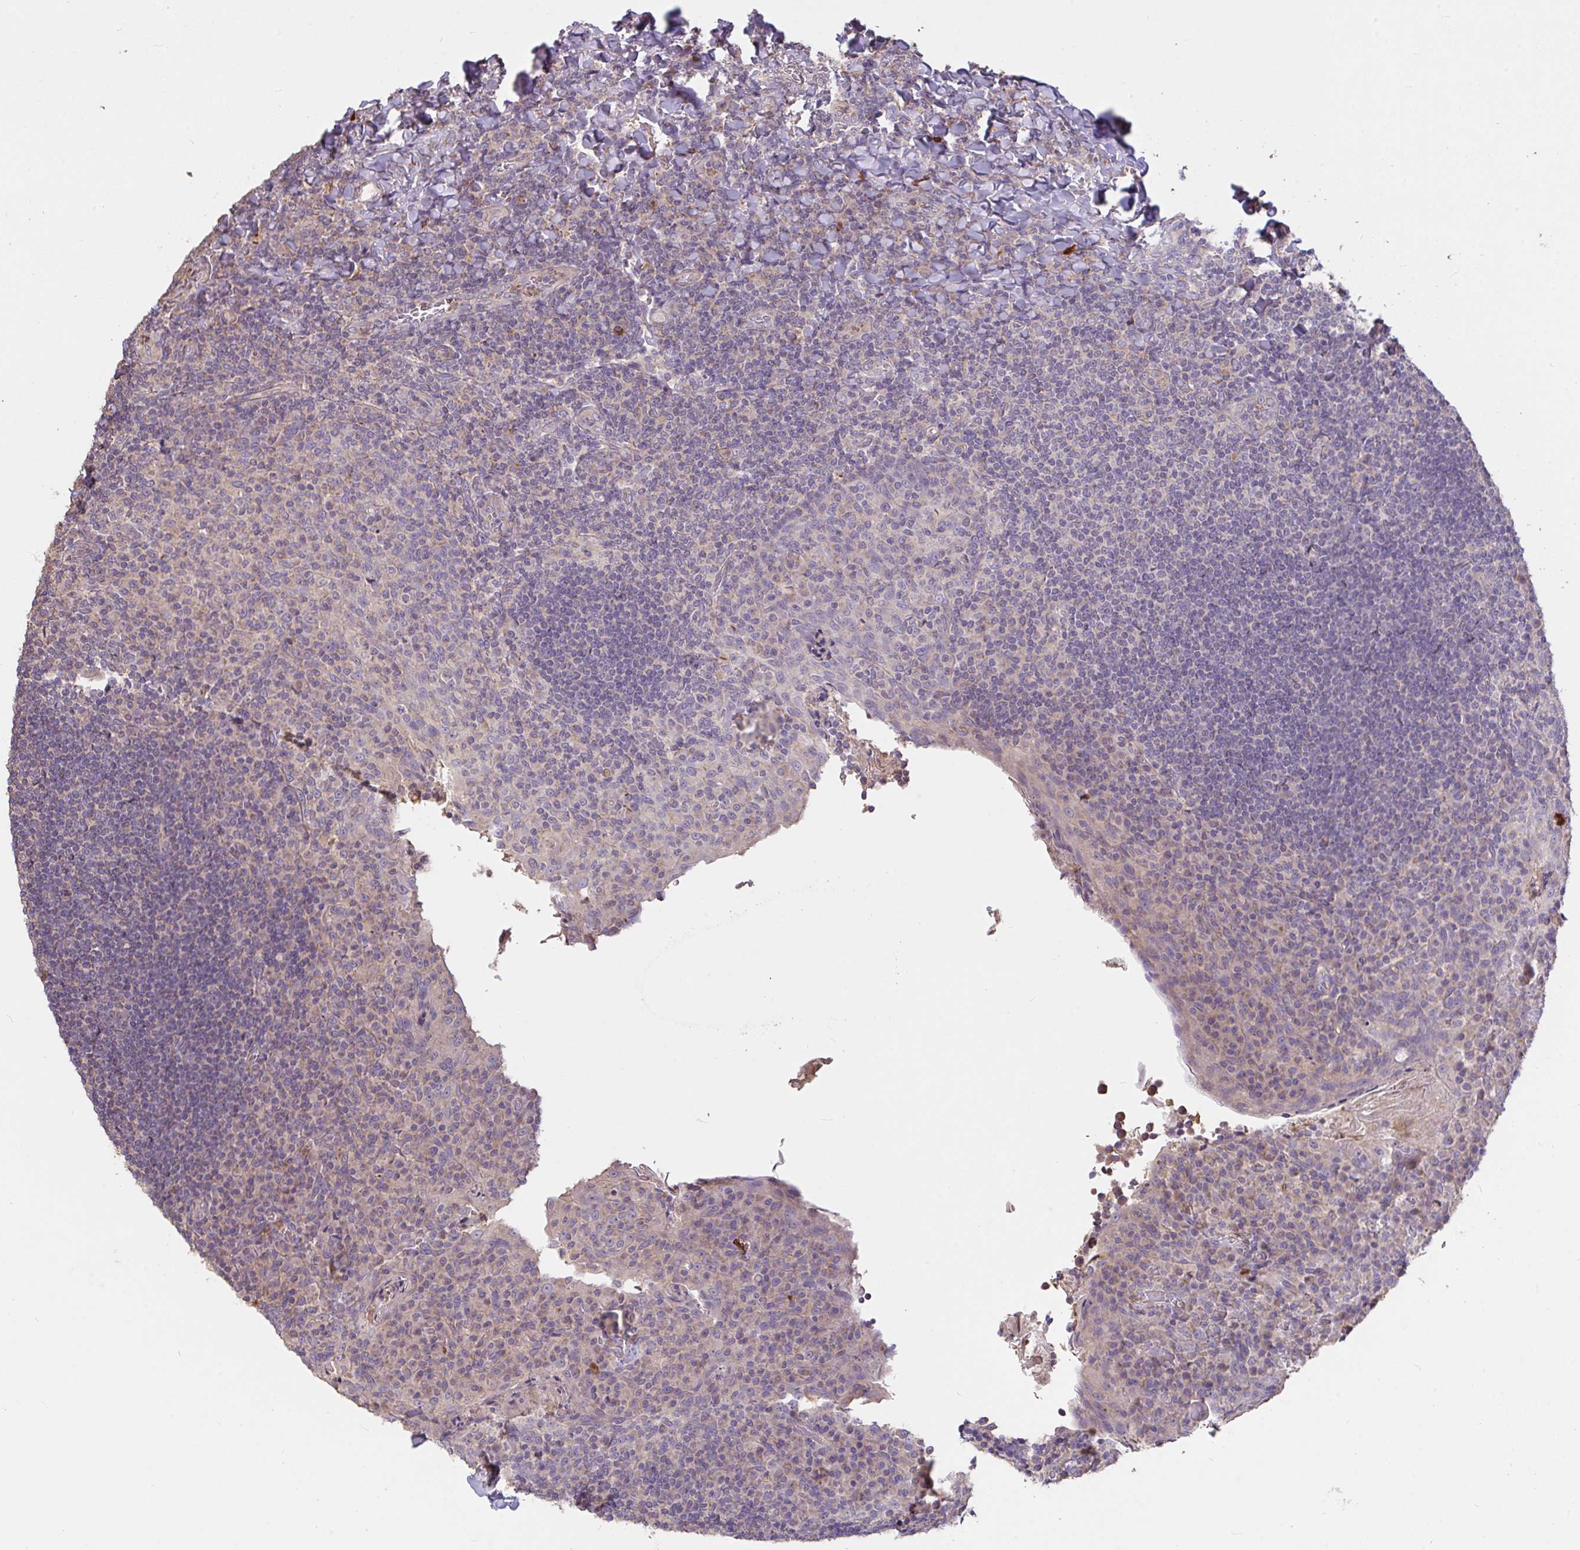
{"staining": {"intensity": "negative", "quantity": "none", "location": "none"}, "tissue": "tonsil", "cell_type": "Non-germinal center cells", "image_type": "normal", "snomed": [{"axis": "morphology", "description": "Normal tissue, NOS"}, {"axis": "topography", "description": "Tonsil"}], "caption": "Immunohistochemistry histopathology image of unremarkable tonsil stained for a protein (brown), which demonstrates no positivity in non-germinal center cells.", "gene": "FCER1A", "patient": {"sex": "male", "age": 17}}